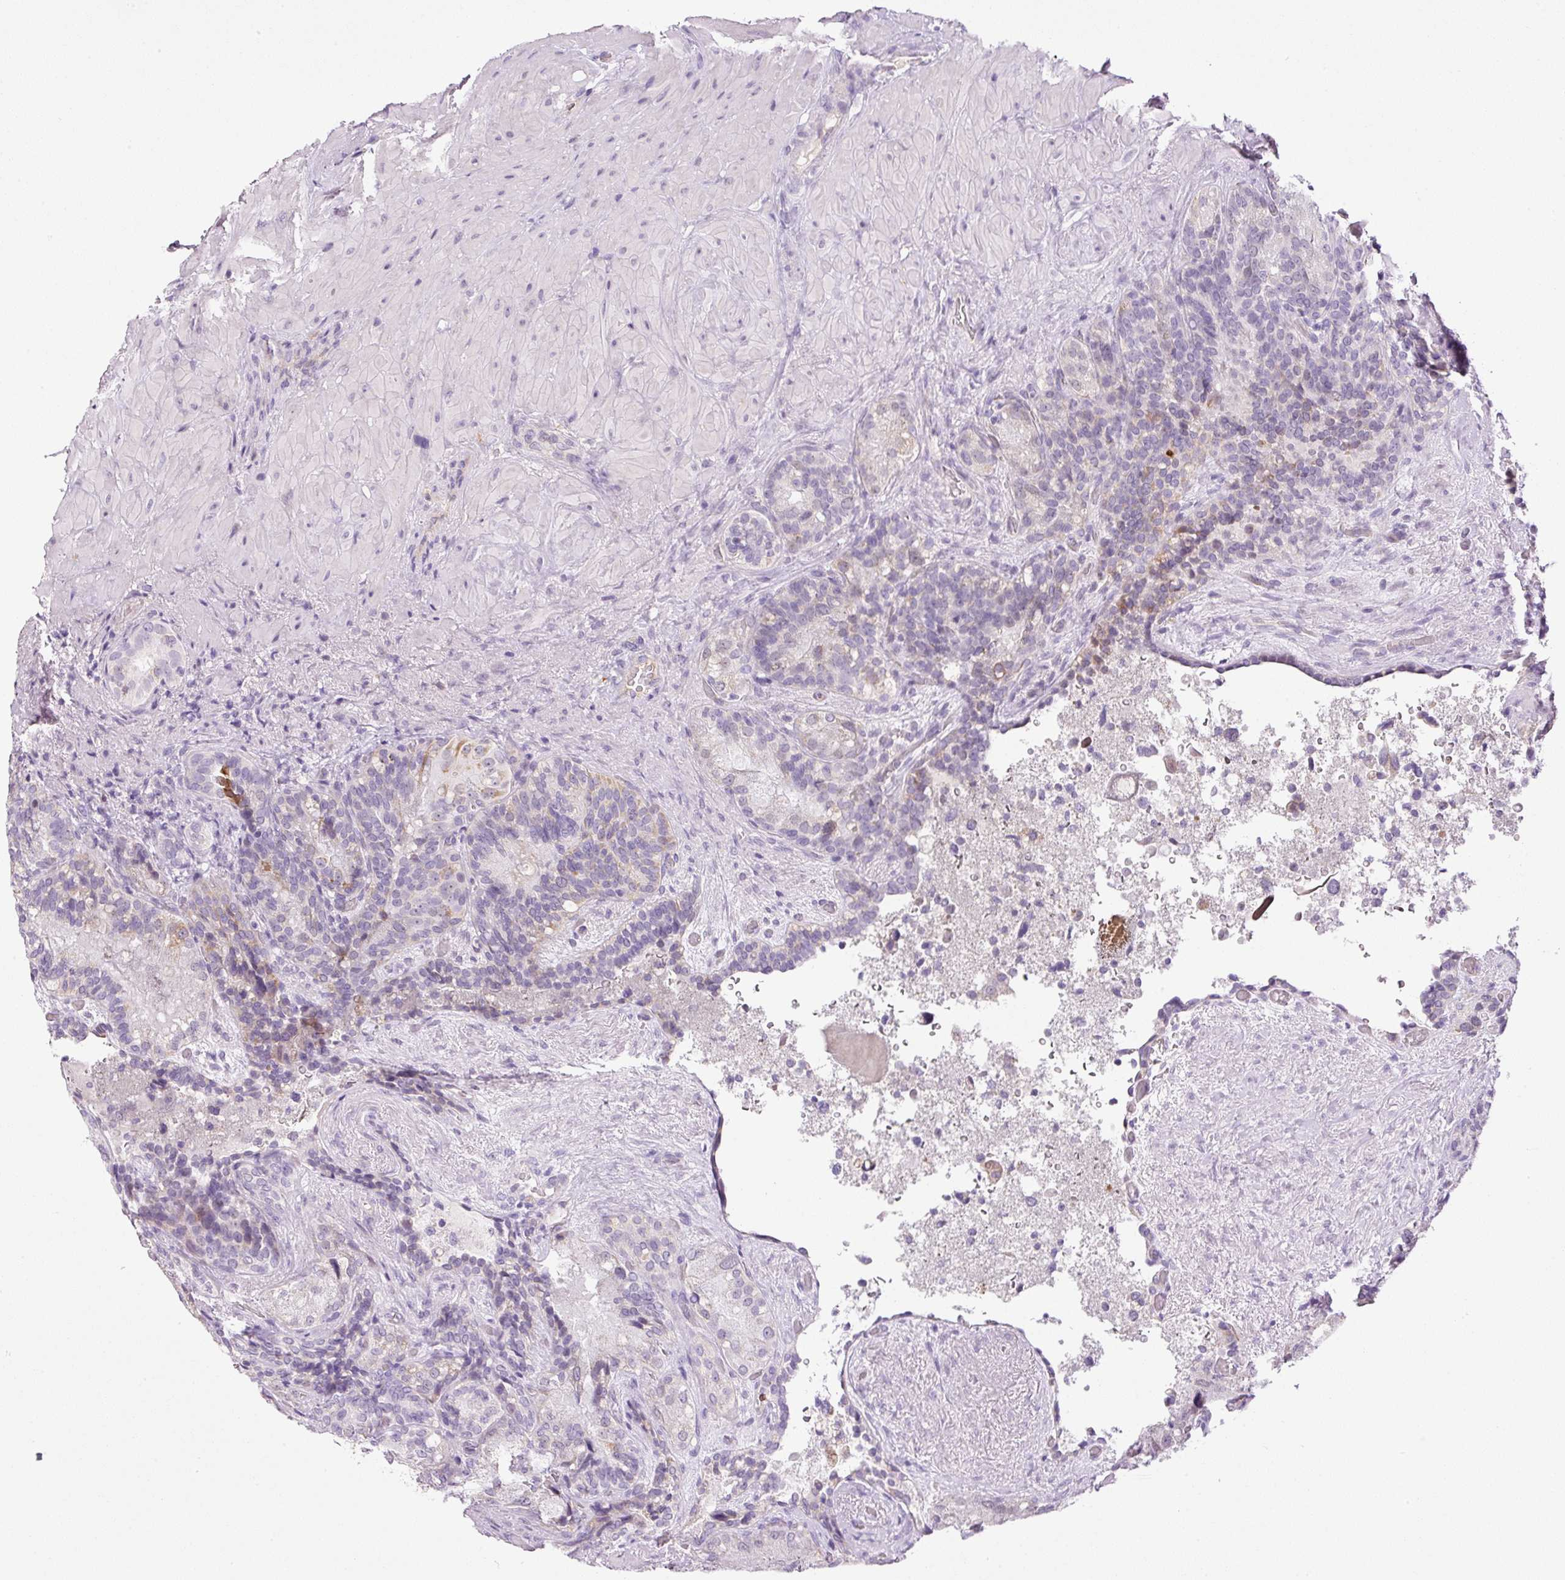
{"staining": {"intensity": "weak", "quantity": "<25%", "location": "cytoplasmic/membranous"}, "tissue": "seminal vesicle", "cell_type": "Glandular cells", "image_type": "normal", "snomed": [{"axis": "morphology", "description": "Normal tissue, NOS"}, {"axis": "topography", "description": "Seminal veicle"}], "caption": "DAB (3,3'-diaminobenzidine) immunohistochemical staining of unremarkable seminal vesicle demonstrates no significant positivity in glandular cells. (Brightfield microscopy of DAB immunohistochemistry (IHC) at high magnification).", "gene": "KPNA2", "patient": {"sex": "male", "age": 69}}